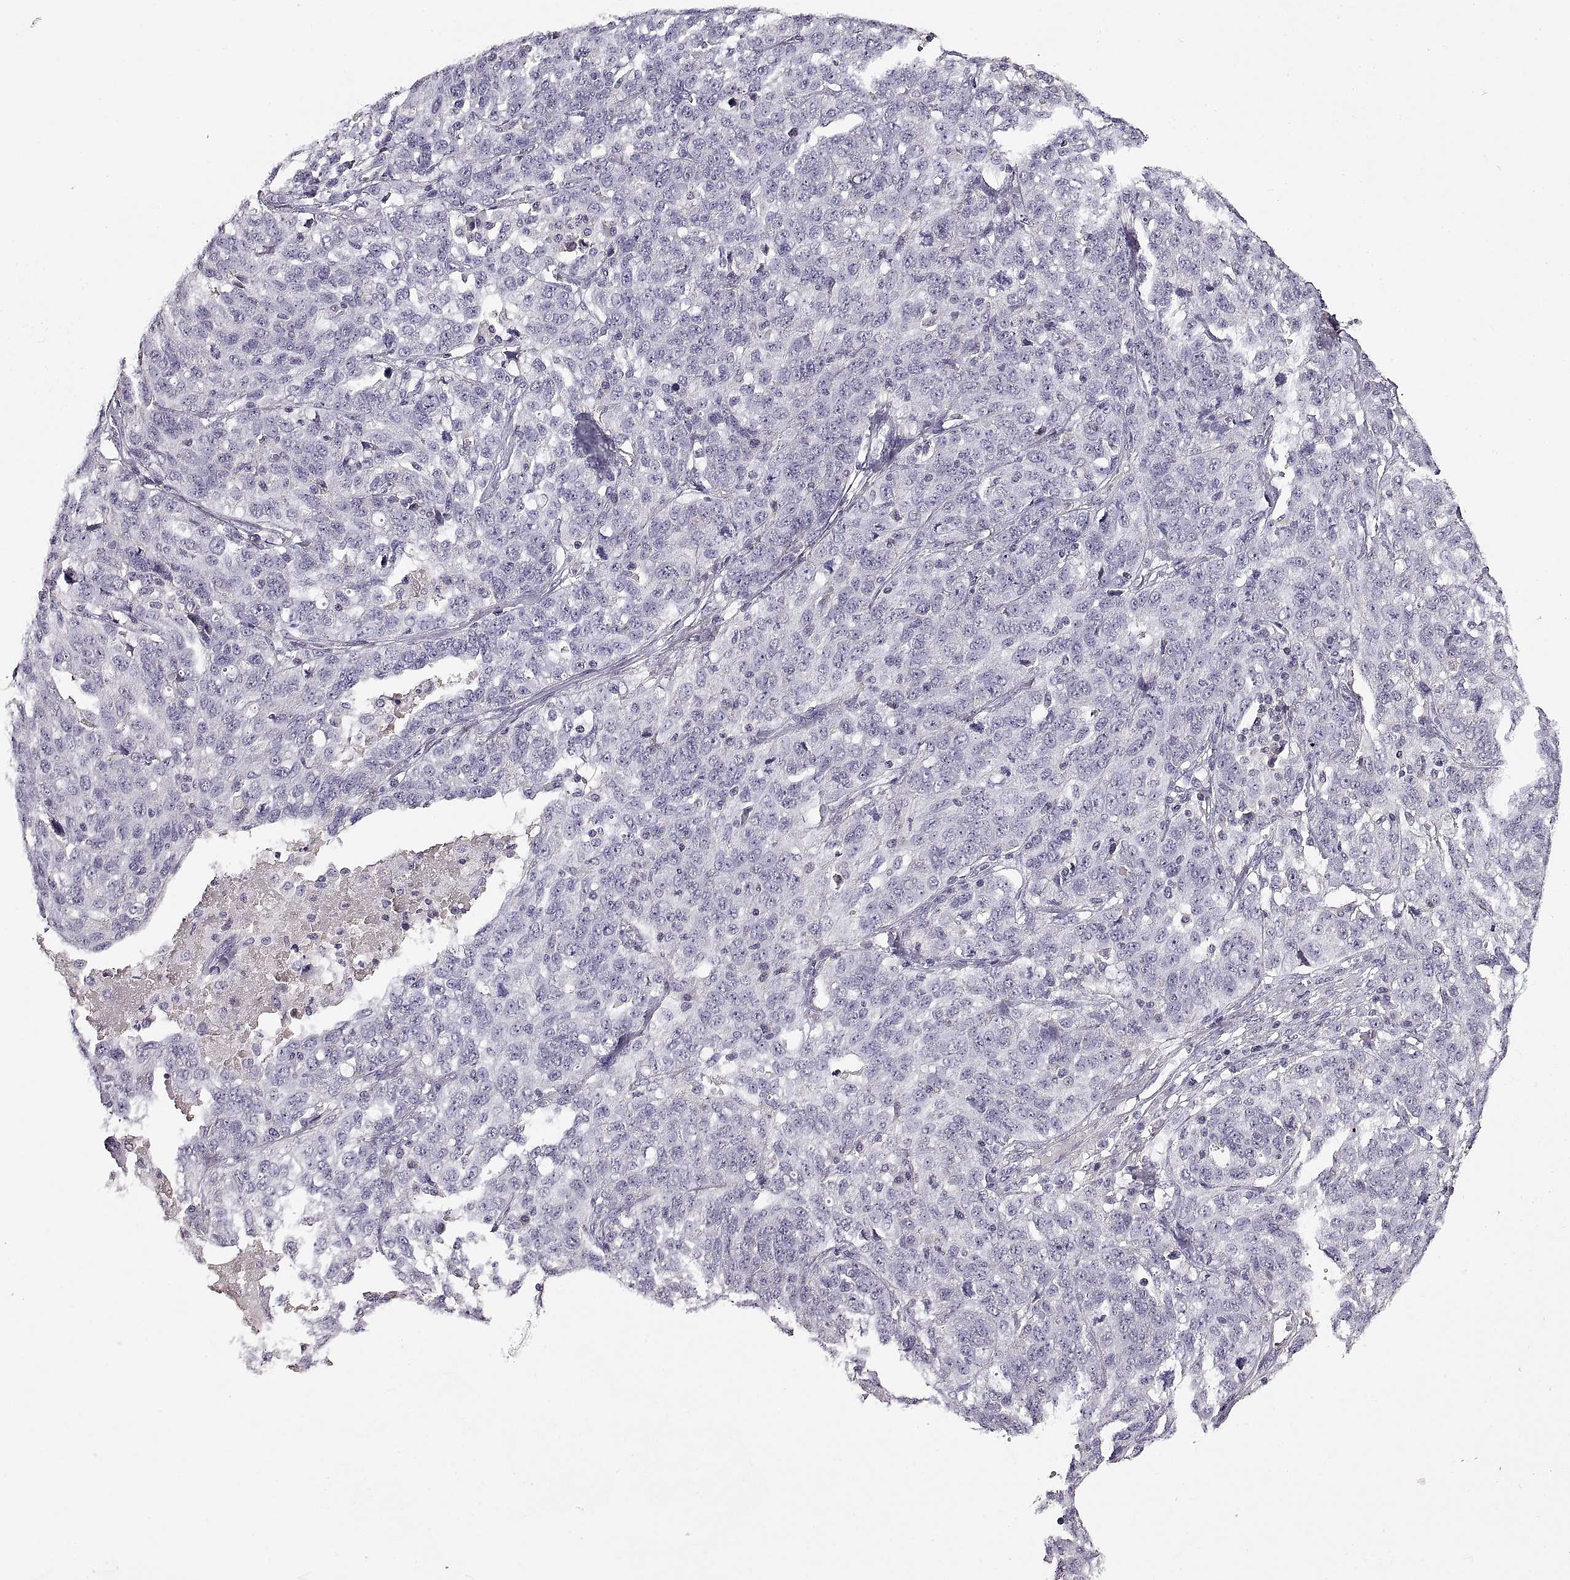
{"staining": {"intensity": "negative", "quantity": "none", "location": "none"}, "tissue": "ovarian cancer", "cell_type": "Tumor cells", "image_type": "cancer", "snomed": [{"axis": "morphology", "description": "Cystadenocarcinoma, serous, NOS"}, {"axis": "topography", "description": "Ovary"}], "caption": "Ovarian cancer (serous cystadenocarcinoma) stained for a protein using immunohistochemistry displays no staining tumor cells.", "gene": "ADAM11", "patient": {"sex": "female", "age": 71}}